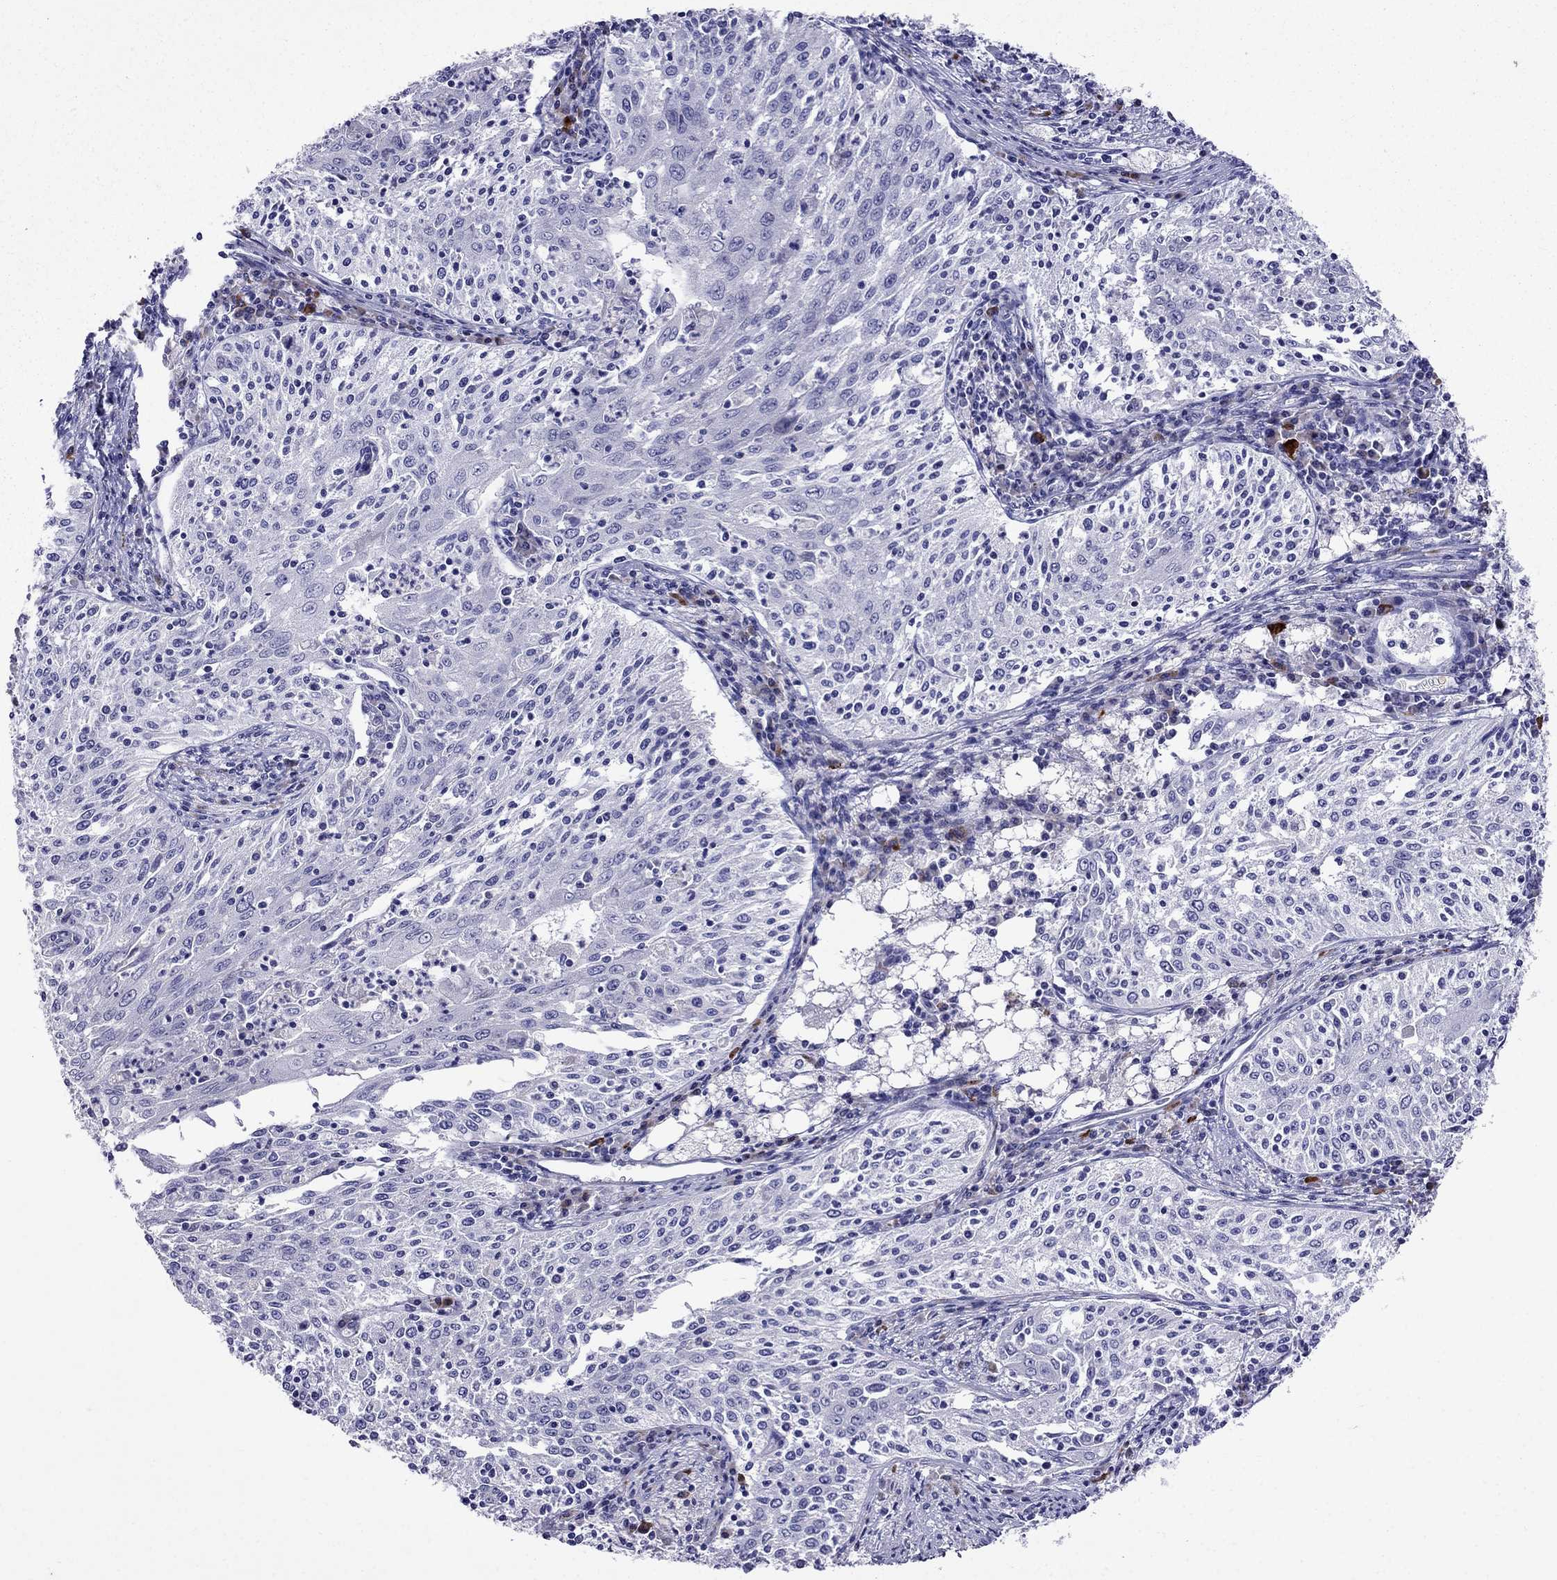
{"staining": {"intensity": "negative", "quantity": "none", "location": "none"}, "tissue": "cervical cancer", "cell_type": "Tumor cells", "image_type": "cancer", "snomed": [{"axis": "morphology", "description": "Squamous cell carcinoma, NOS"}, {"axis": "topography", "description": "Cervix"}], "caption": "IHC histopathology image of neoplastic tissue: cervical cancer (squamous cell carcinoma) stained with DAB exhibits no significant protein positivity in tumor cells.", "gene": "PATE1", "patient": {"sex": "female", "age": 41}}